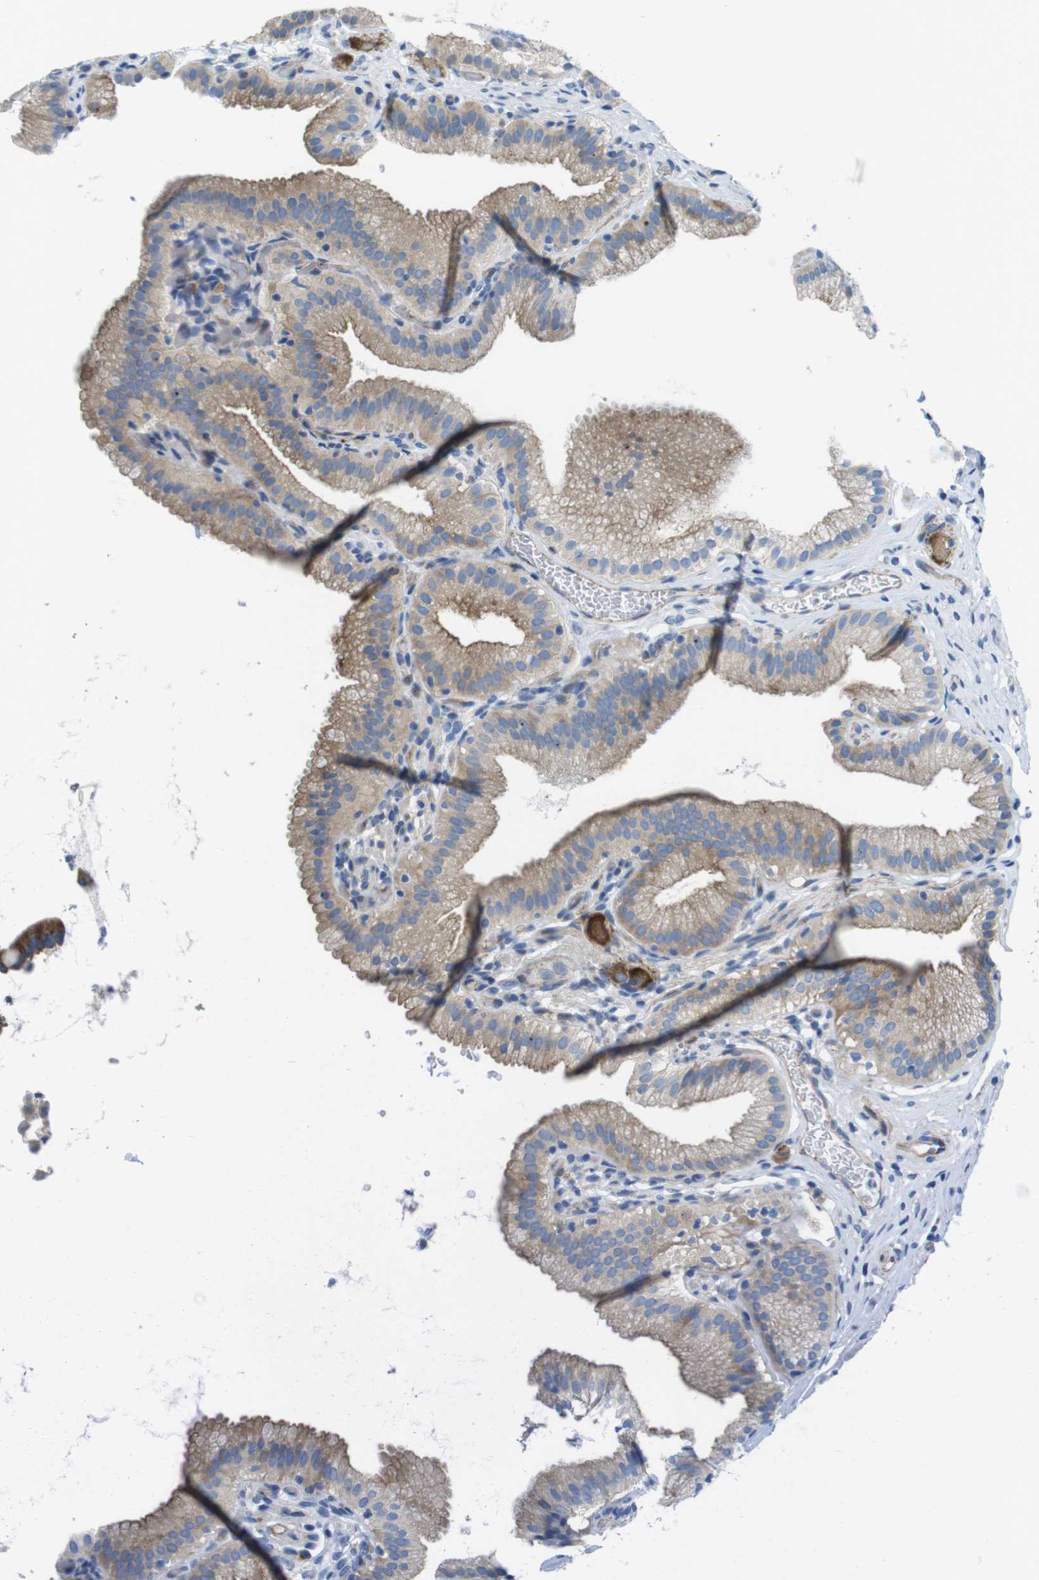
{"staining": {"intensity": "weak", "quantity": ">75%", "location": "cytoplasmic/membranous"}, "tissue": "gallbladder", "cell_type": "Glandular cells", "image_type": "normal", "snomed": [{"axis": "morphology", "description": "Normal tissue, NOS"}, {"axis": "topography", "description": "Gallbladder"}], "caption": "Immunohistochemistry micrograph of unremarkable gallbladder: human gallbladder stained using immunohistochemistry (IHC) exhibits low levels of weak protein expression localized specifically in the cytoplasmic/membranous of glandular cells, appearing as a cytoplasmic/membranous brown color.", "gene": "TMEM234", "patient": {"sex": "male", "age": 54}}